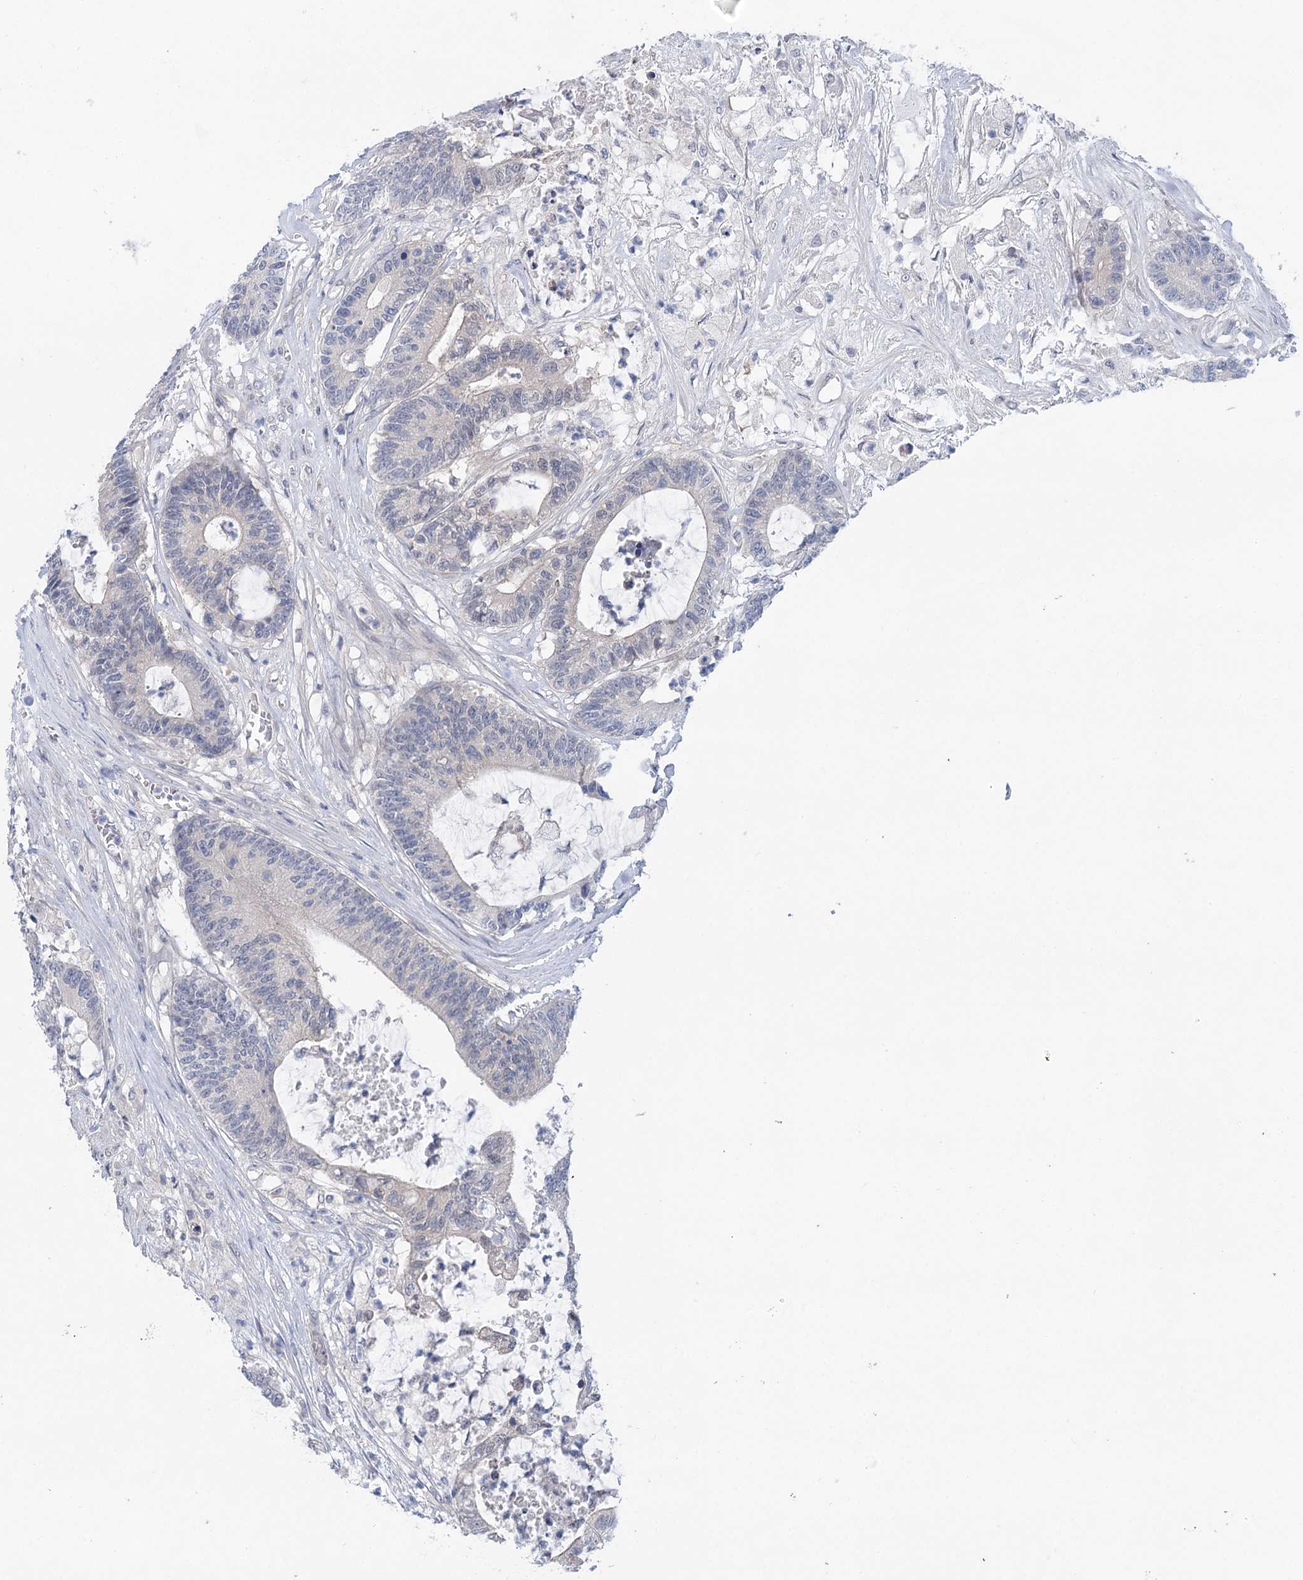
{"staining": {"intensity": "negative", "quantity": "none", "location": "none"}, "tissue": "colorectal cancer", "cell_type": "Tumor cells", "image_type": "cancer", "snomed": [{"axis": "morphology", "description": "Adenocarcinoma, NOS"}, {"axis": "topography", "description": "Colon"}], "caption": "This is an immunohistochemistry (IHC) image of human colorectal adenocarcinoma. There is no expression in tumor cells.", "gene": "LALBA", "patient": {"sex": "female", "age": 84}}